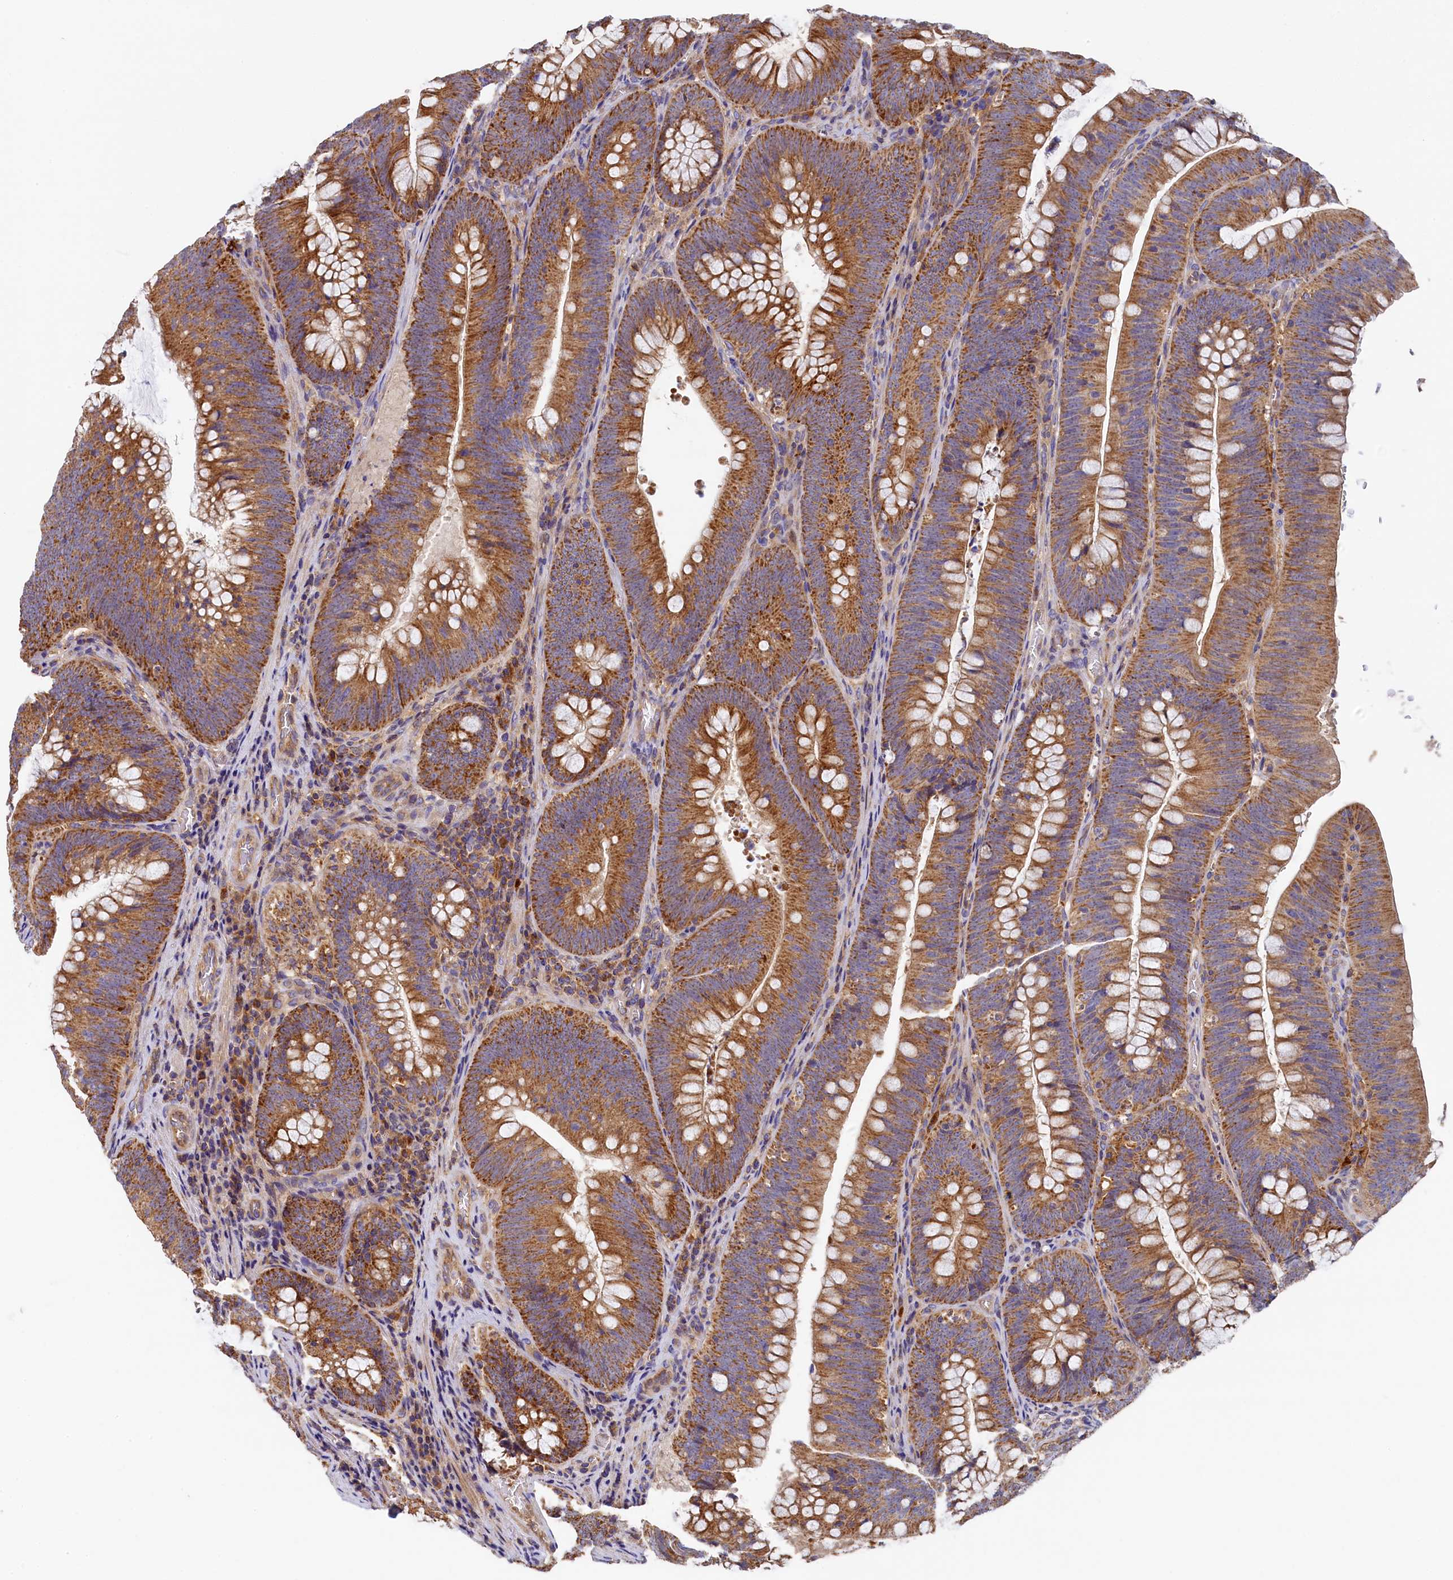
{"staining": {"intensity": "moderate", "quantity": ">75%", "location": "cytoplasmic/membranous"}, "tissue": "colorectal cancer", "cell_type": "Tumor cells", "image_type": "cancer", "snomed": [{"axis": "morphology", "description": "Normal tissue, NOS"}, {"axis": "topography", "description": "Colon"}], "caption": "Protein staining shows moderate cytoplasmic/membranous staining in about >75% of tumor cells in colorectal cancer.", "gene": "SEC31B", "patient": {"sex": "female", "age": 82}}